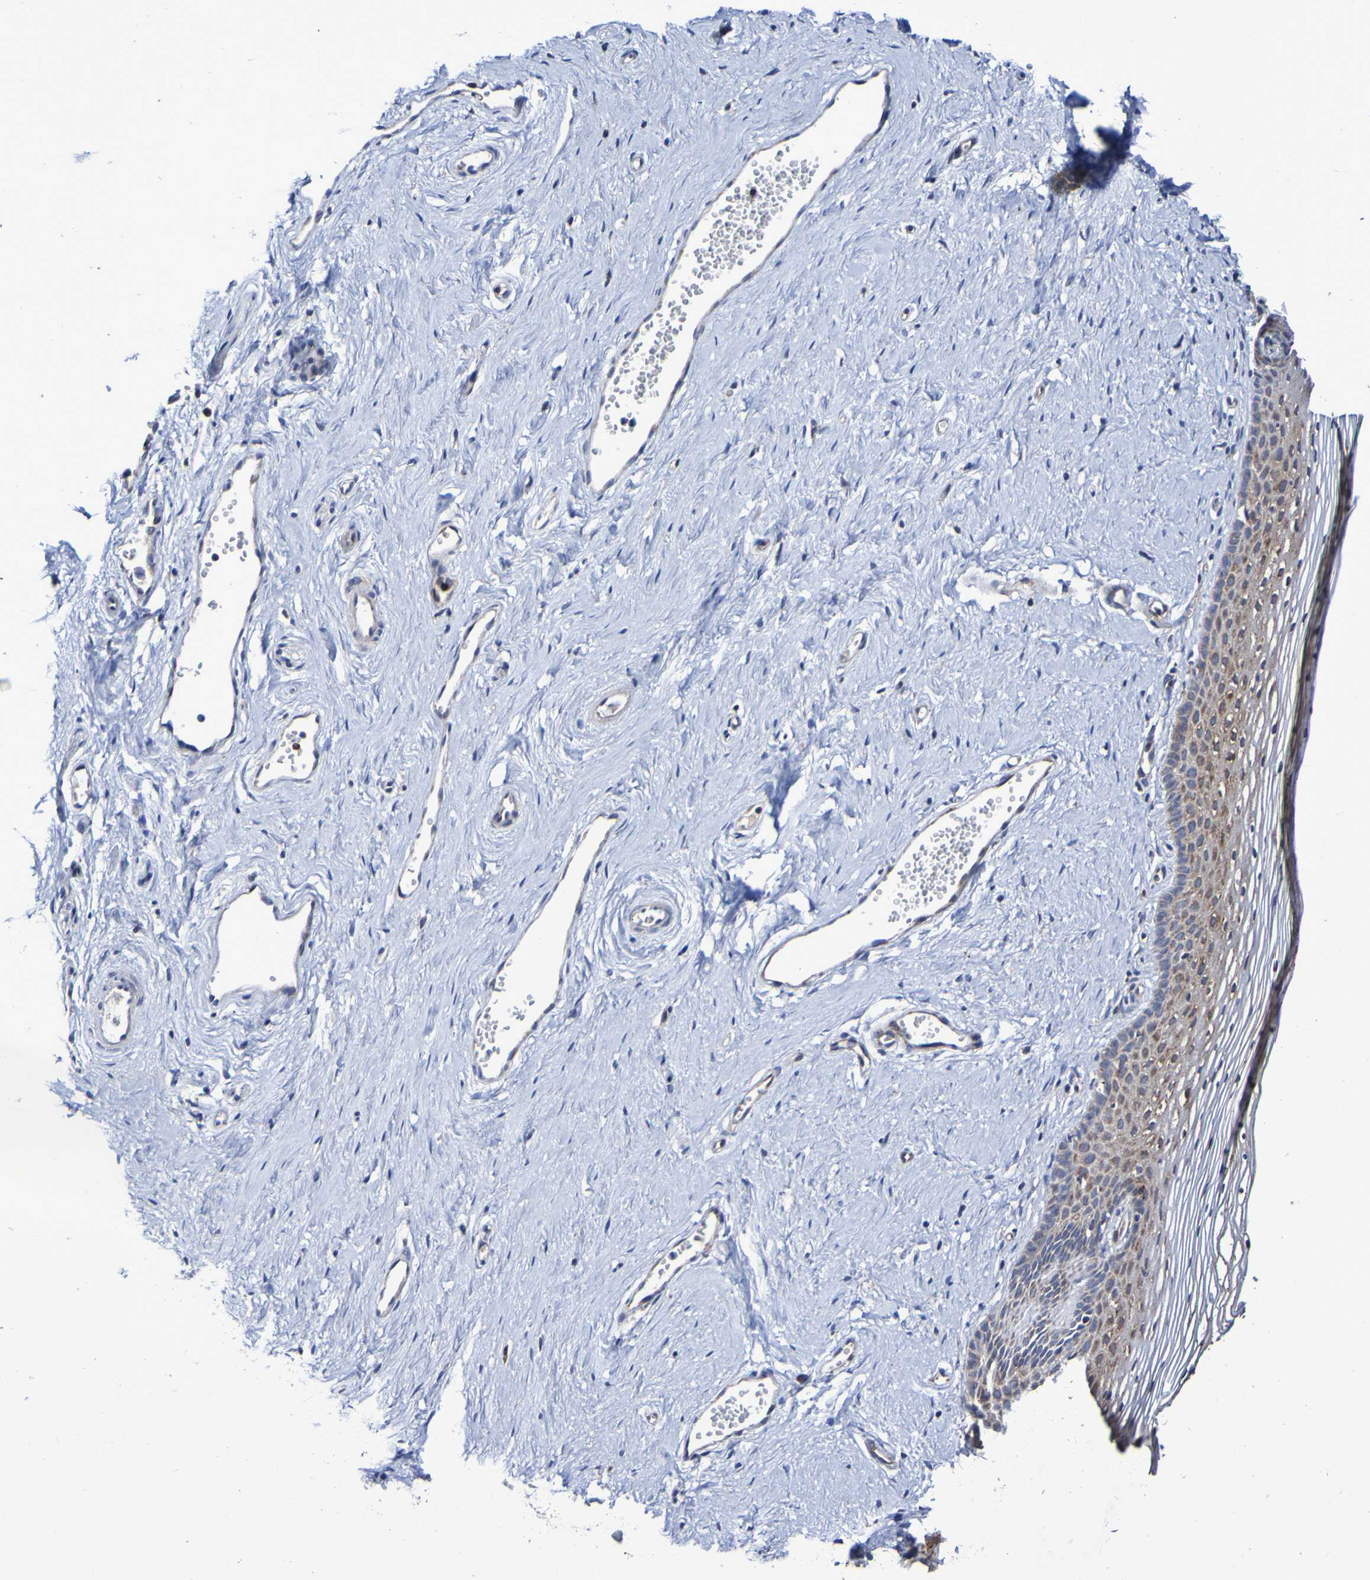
{"staining": {"intensity": "moderate", "quantity": ">75%", "location": "cytoplasmic/membranous"}, "tissue": "vagina", "cell_type": "Squamous epithelial cells", "image_type": "normal", "snomed": [{"axis": "morphology", "description": "Normal tissue, NOS"}, {"axis": "topography", "description": "Vagina"}], "caption": "Vagina stained with DAB immunohistochemistry (IHC) reveals medium levels of moderate cytoplasmic/membranous positivity in about >75% of squamous epithelial cells.", "gene": "GJB1", "patient": {"sex": "female", "age": 32}}